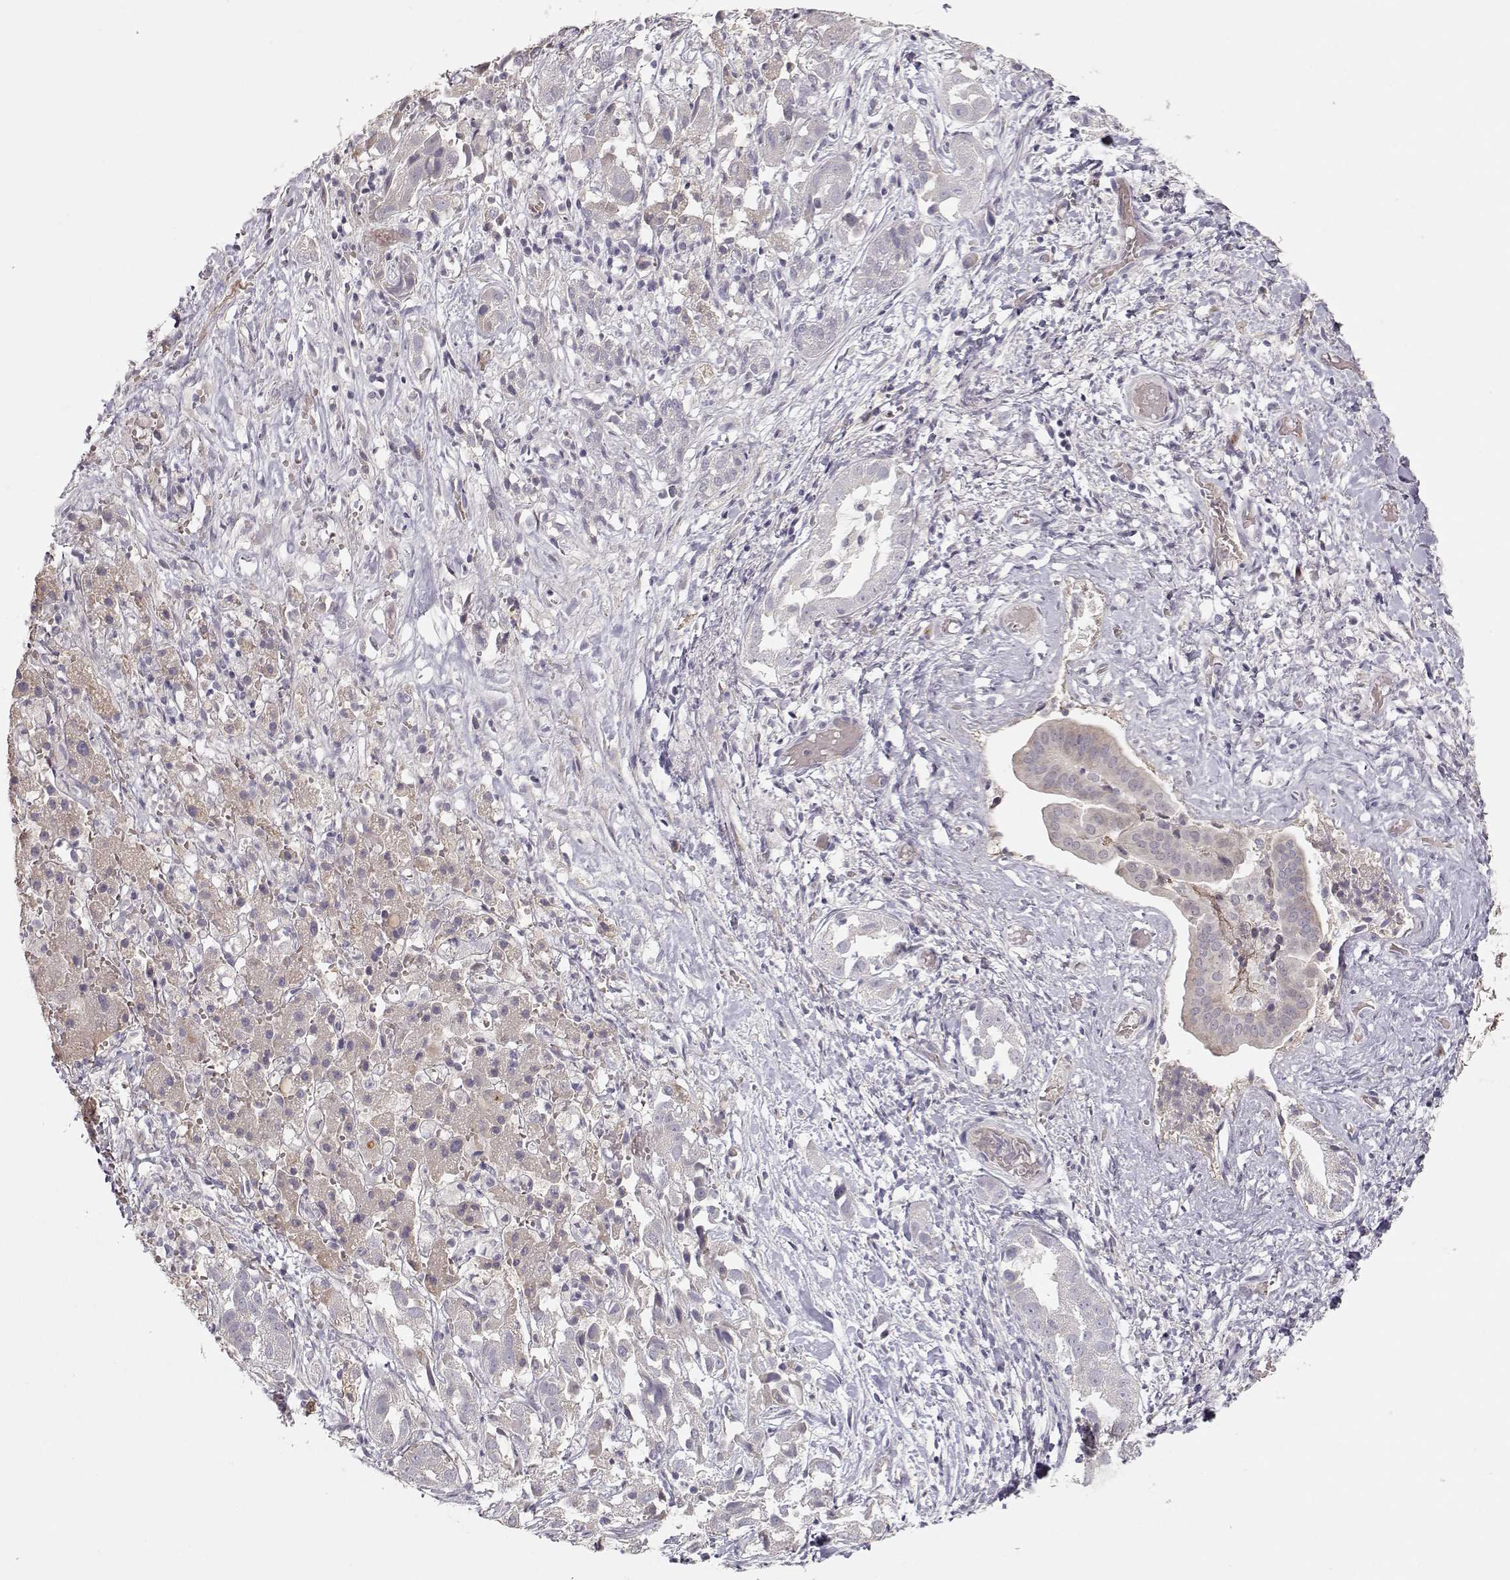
{"staining": {"intensity": "negative", "quantity": "none", "location": "none"}, "tissue": "liver cancer", "cell_type": "Tumor cells", "image_type": "cancer", "snomed": [{"axis": "morphology", "description": "Cholangiocarcinoma"}, {"axis": "topography", "description": "Liver"}], "caption": "Cholangiocarcinoma (liver) was stained to show a protein in brown. There is no significant positivity in tumor cells. The staining was performed using DAB to visualize the protein expression in brown, while the nuclei were stained in blue with hematoxylin (Magnification: 20x).", "gene": "PNMT", "patient": {"sex": "female", "age": 52}}